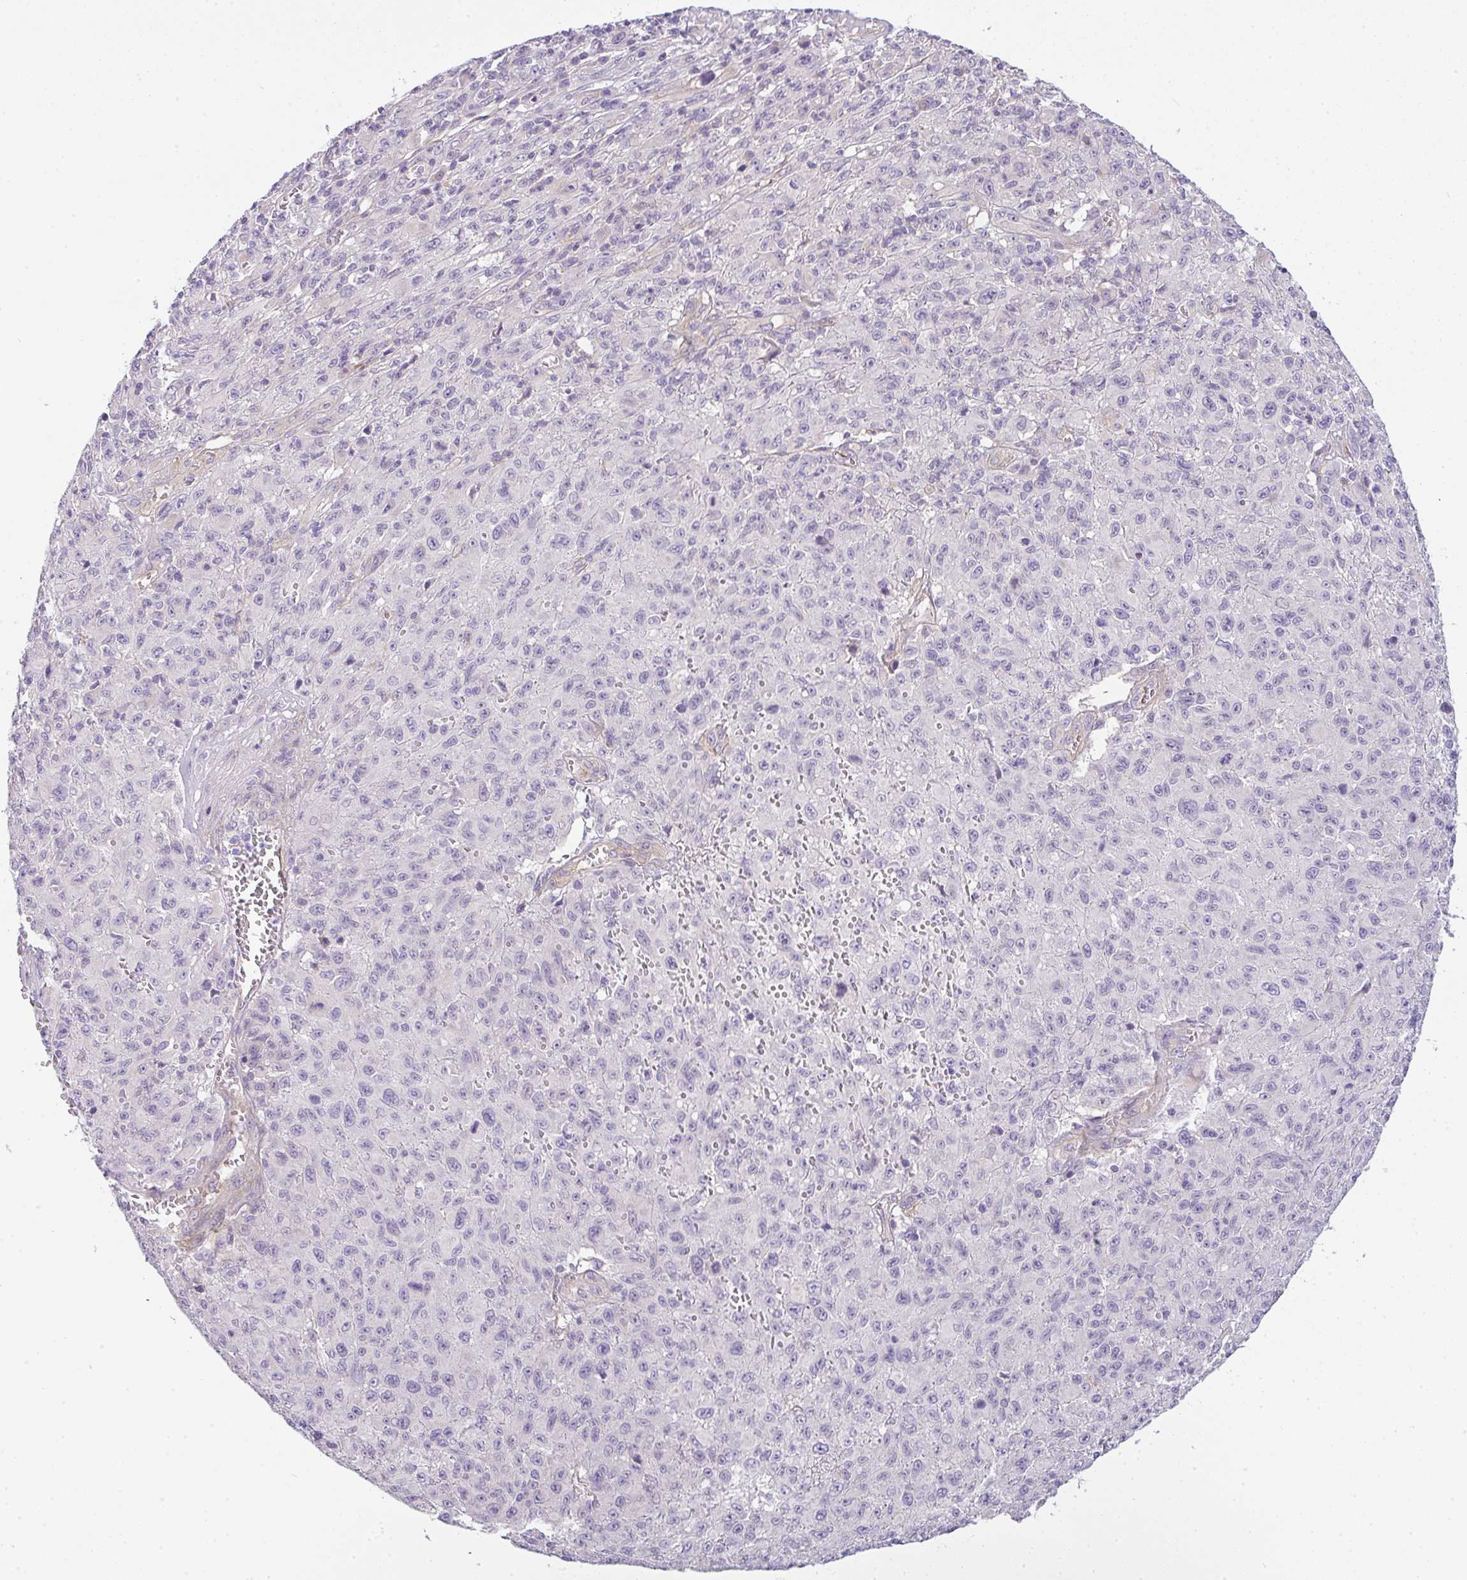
{"staining": {"intensity": "negative", "quantity": "none", "location": "none"}, "tissue": "melanoma", "cell_type": "Tumor cells", "image_type": "cancer", "snomed": [{"axis": "morphology", "description": "Malignant melanoma, NOS"}, {"axis": "topography", "description": "Skin"}], "caption": "Malignant melanoma stained for a protein using IHC reveals no staining tumor cells.", "gene": "FILIP1", "patient": {"sex": "male", "age": 46}}